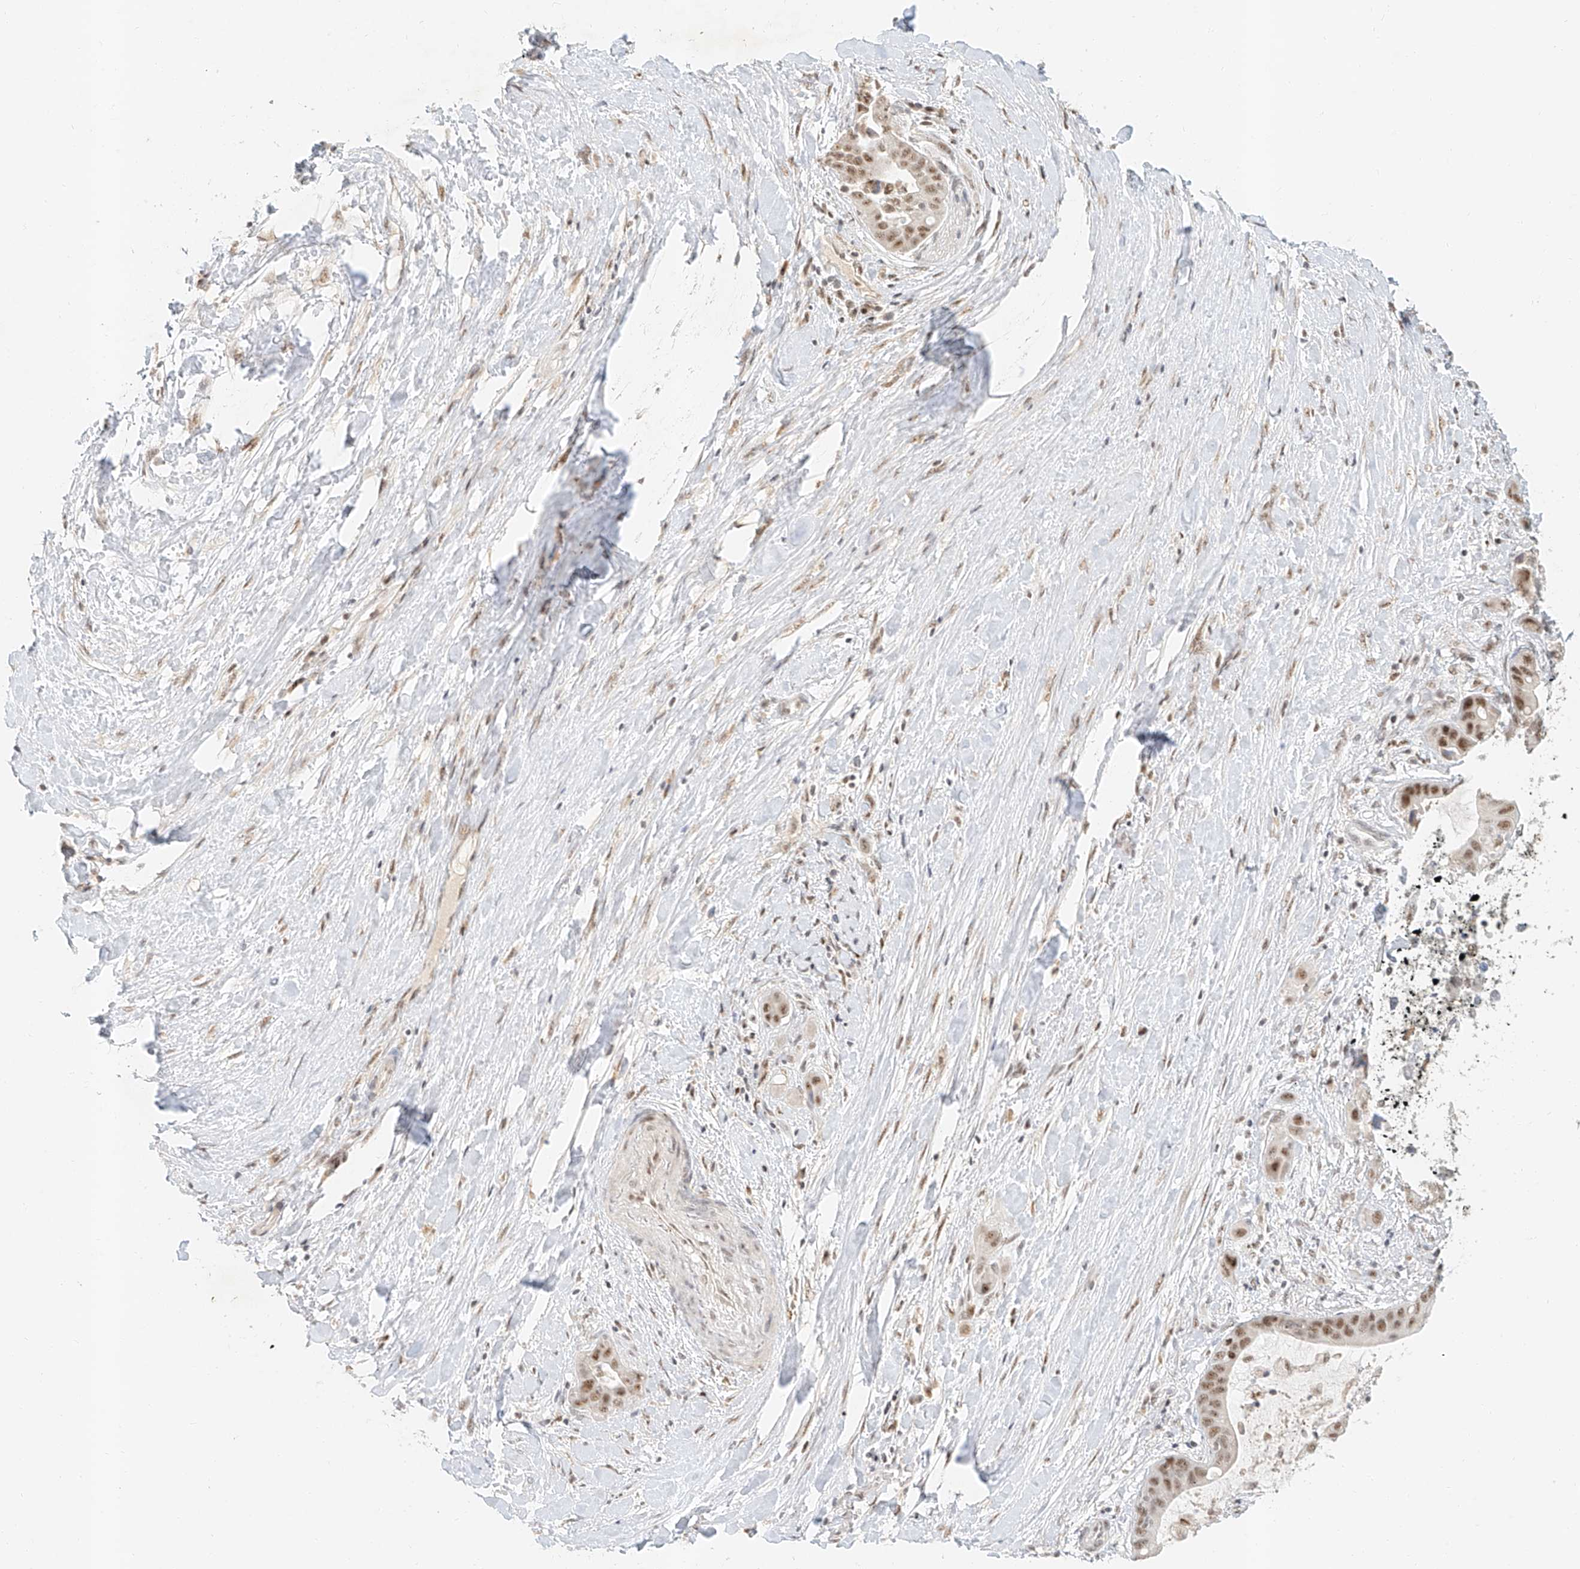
{"staining": {"intensity": "moderate", "quantity": ">75%", "location": "nuclear"}, "tissue": "liver cancer", "cell_type": "Tumor cells", "image_type": "cancer", "snomed": [{"axis": "morphology", "description": "Cholangiocarcinoma"}, {"axis": "topography", "description": "Liver"}], "caption": "Immunohistochemical staining of human liver cholangiocarcinoma exhibits medium levels of moderate nuclear expression in about >75% of tumor cells. The protein is shown in brown color, while the nuclei are stained blue.", "gene": "CXorf58", "patient": {"sex": "female", "age": 52}}